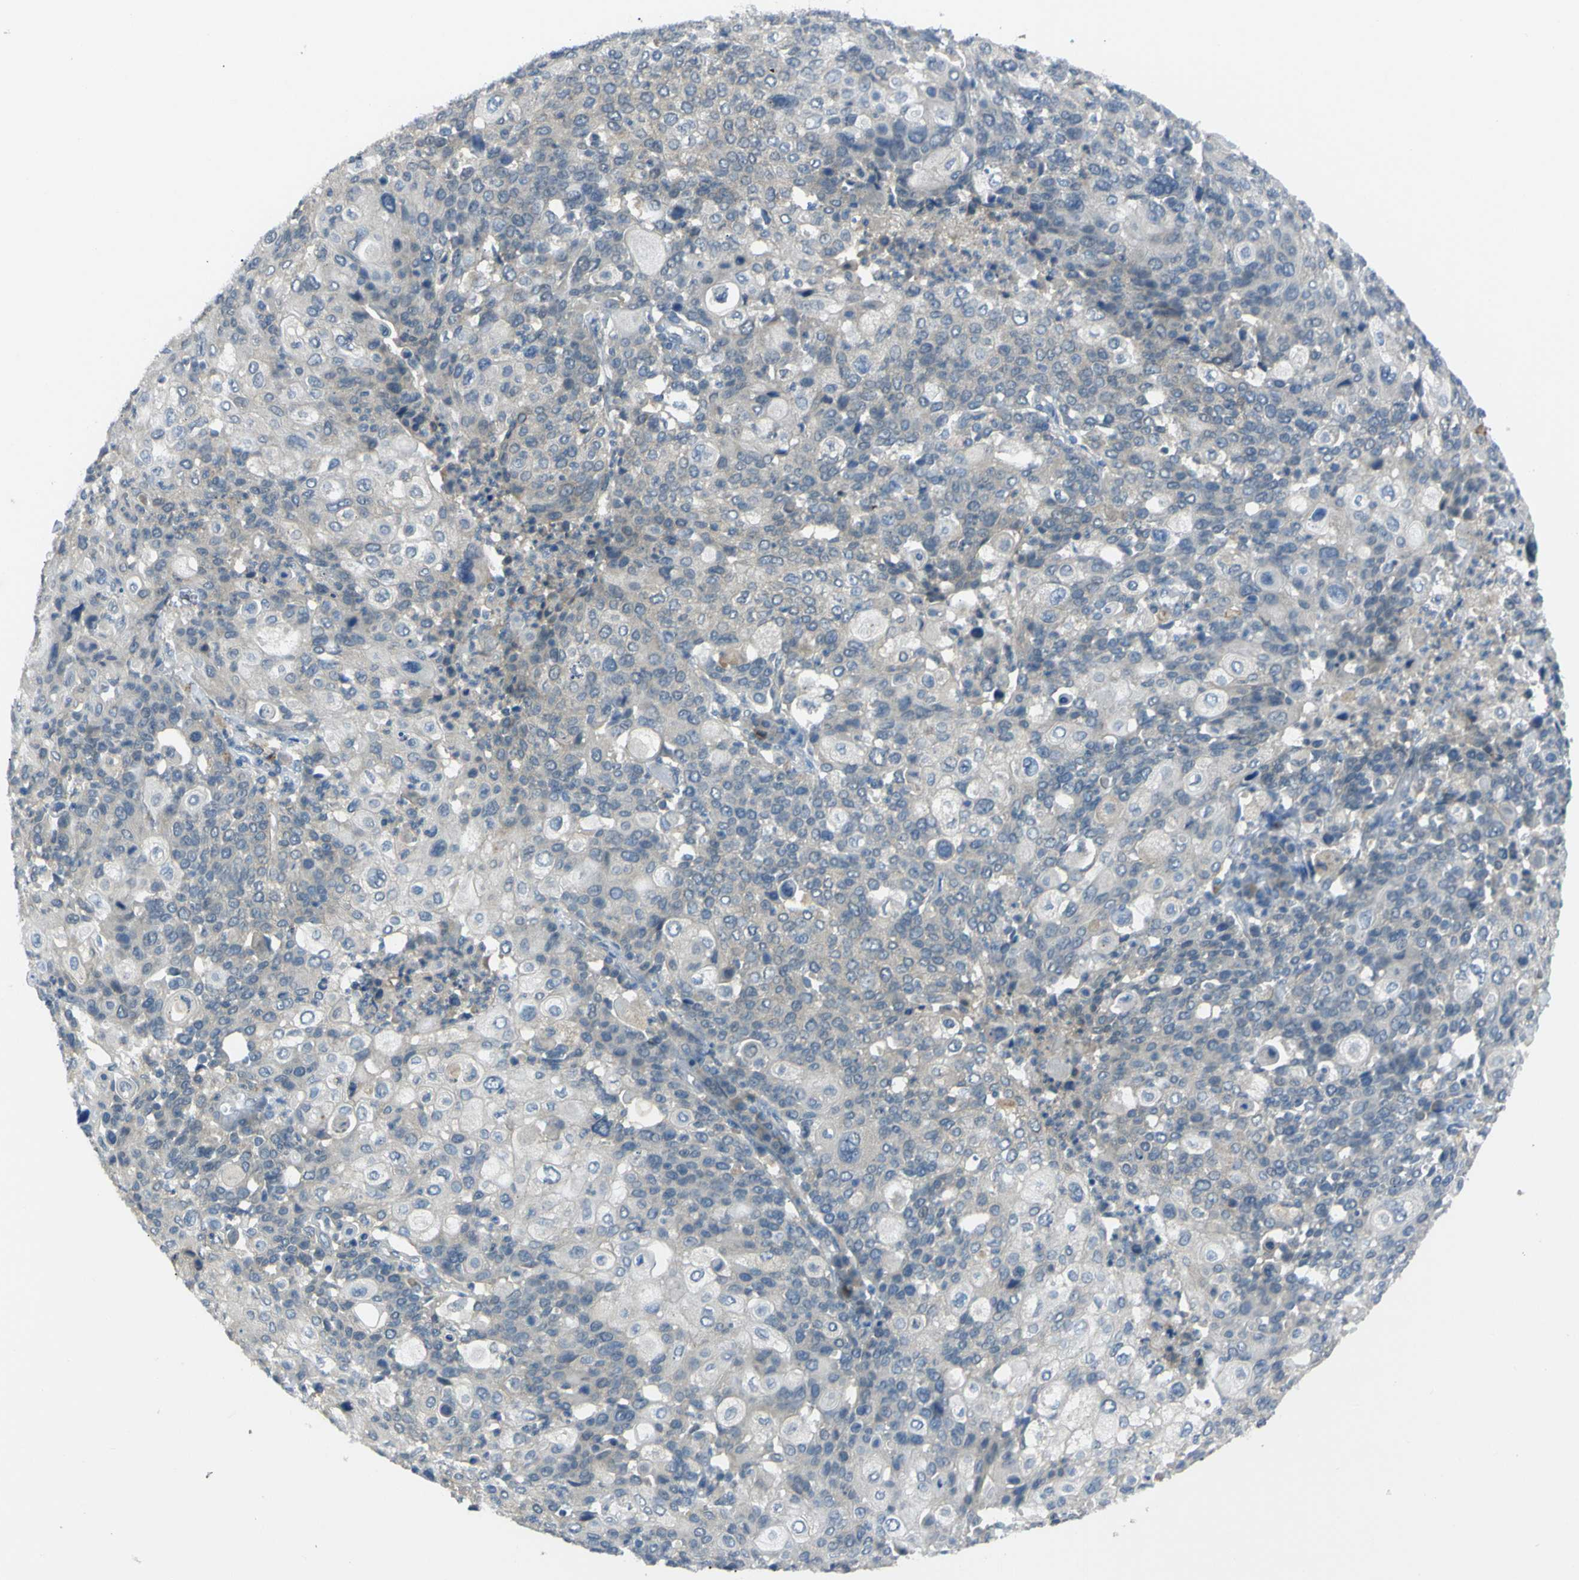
{"staining": {"intensity": "negative", "quantity": "none", "location": "none"}, "tissue": "cervical cancer", "cell_type": "Tumor cells", "image_type": "cancer", "snomed": [{"axis": "morphology", "description": "Squamous cell carcinoma, NOS"}, {"axis": "topography", "description": "Cervix"}], "caption": "This is an immunohistochemistry image of human cervical cancer. There is no staining in tumor cells.", "gene": "C6orf89", "patient": {"sex": "female", "age": 40}}